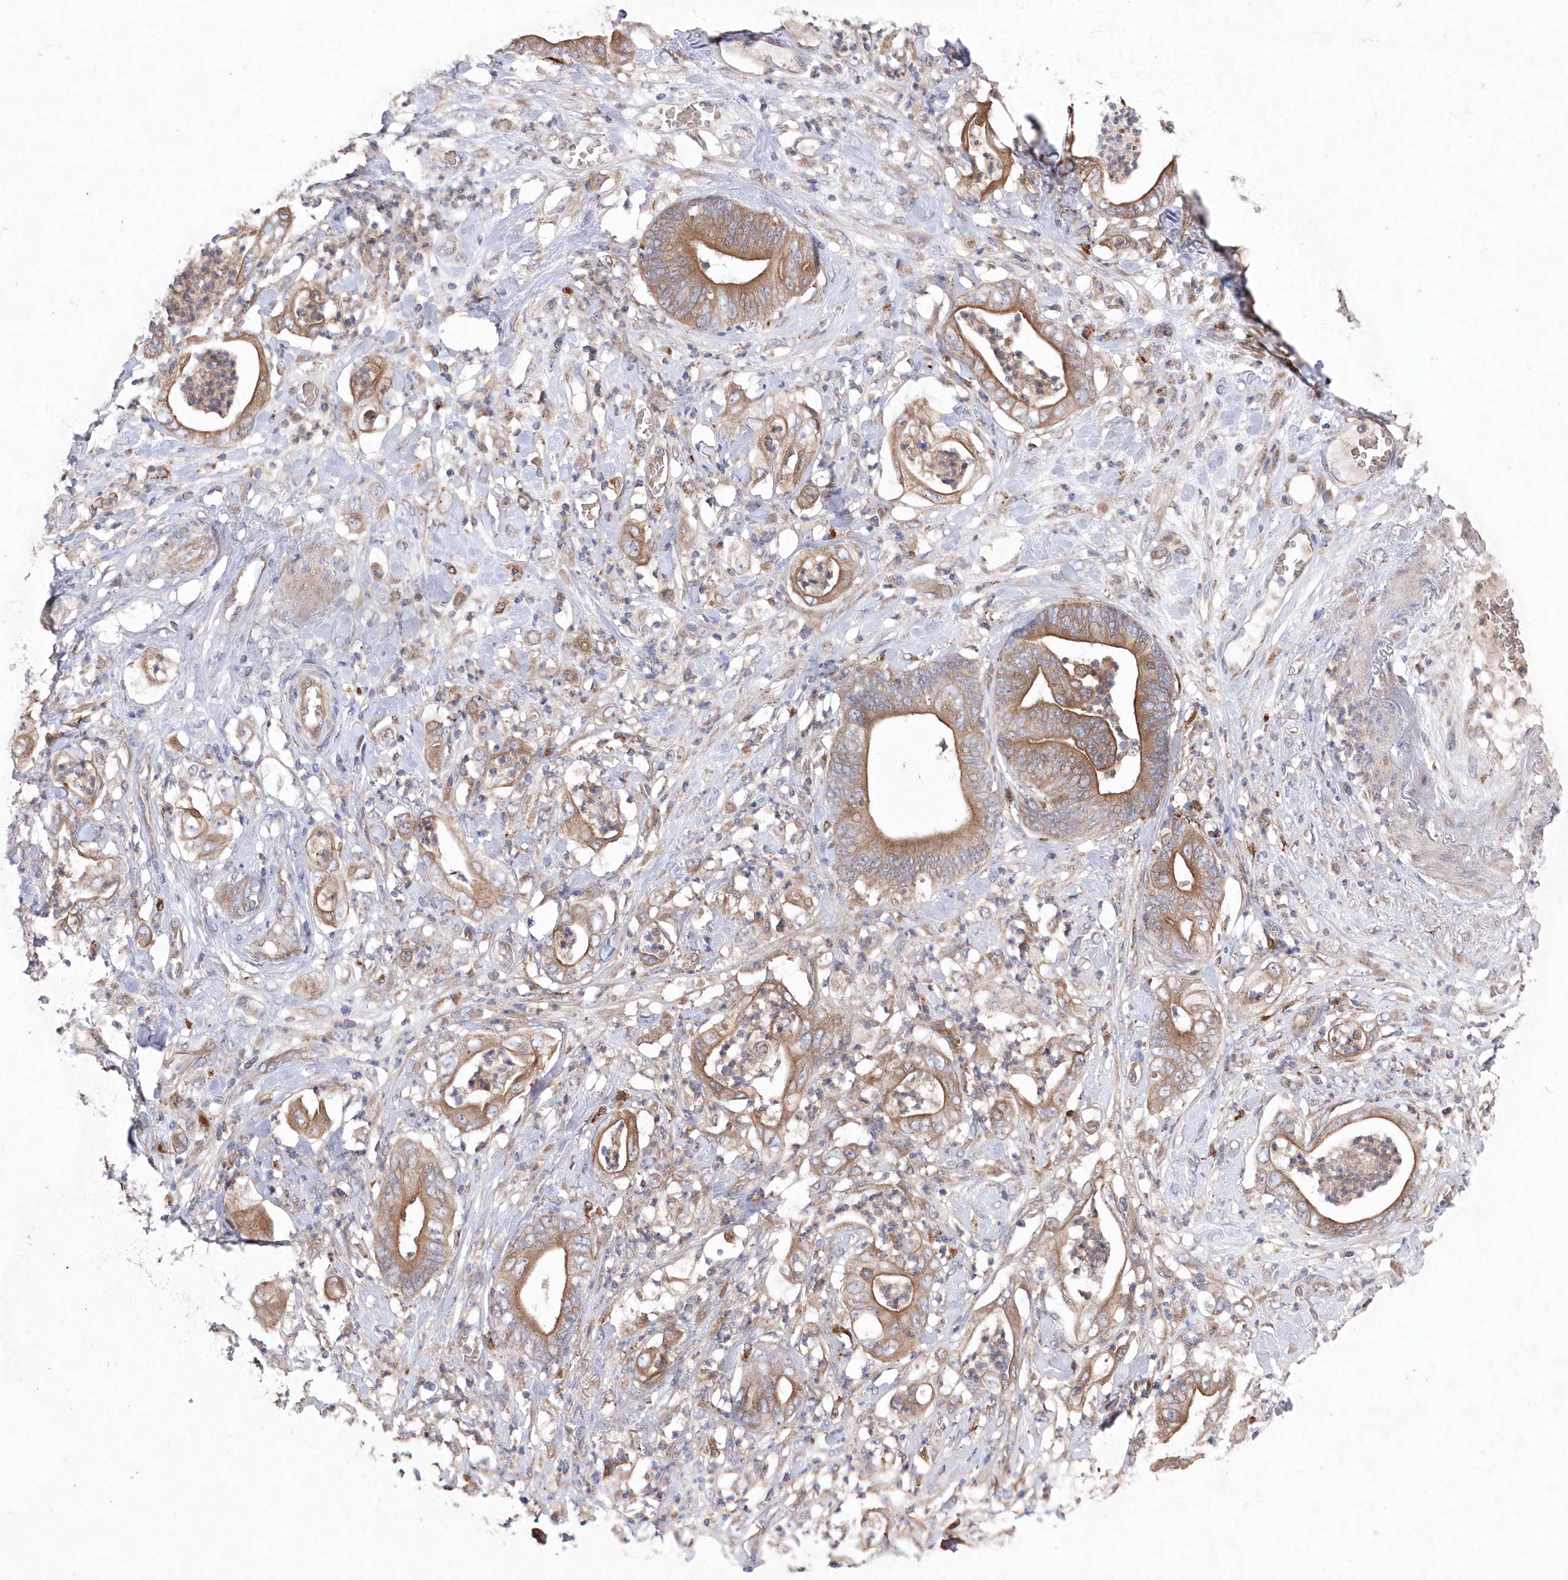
{"staining": {"intensity": "moderate", "quantity": ">75%", "location": "cytoplasmic/membranous"}, "tissue": "stomach cancer", "cell_type": "Tumor cells", "image_type": "cancer", "snomed": [{"axis": "morphology", "description": "Adenocarcinoma, NOS"}, {"axis": "topography", "description": "Stomach"}], "caption": "Stomach cancer (adenocarcinoma) was stained to show a protein in brown. There is medium levels of moderate cytoplasmic/membranous expression in about >75% of tumor cells.", "gene": "ASNSD1", "patient": {"sex": "female", "age": 73}}